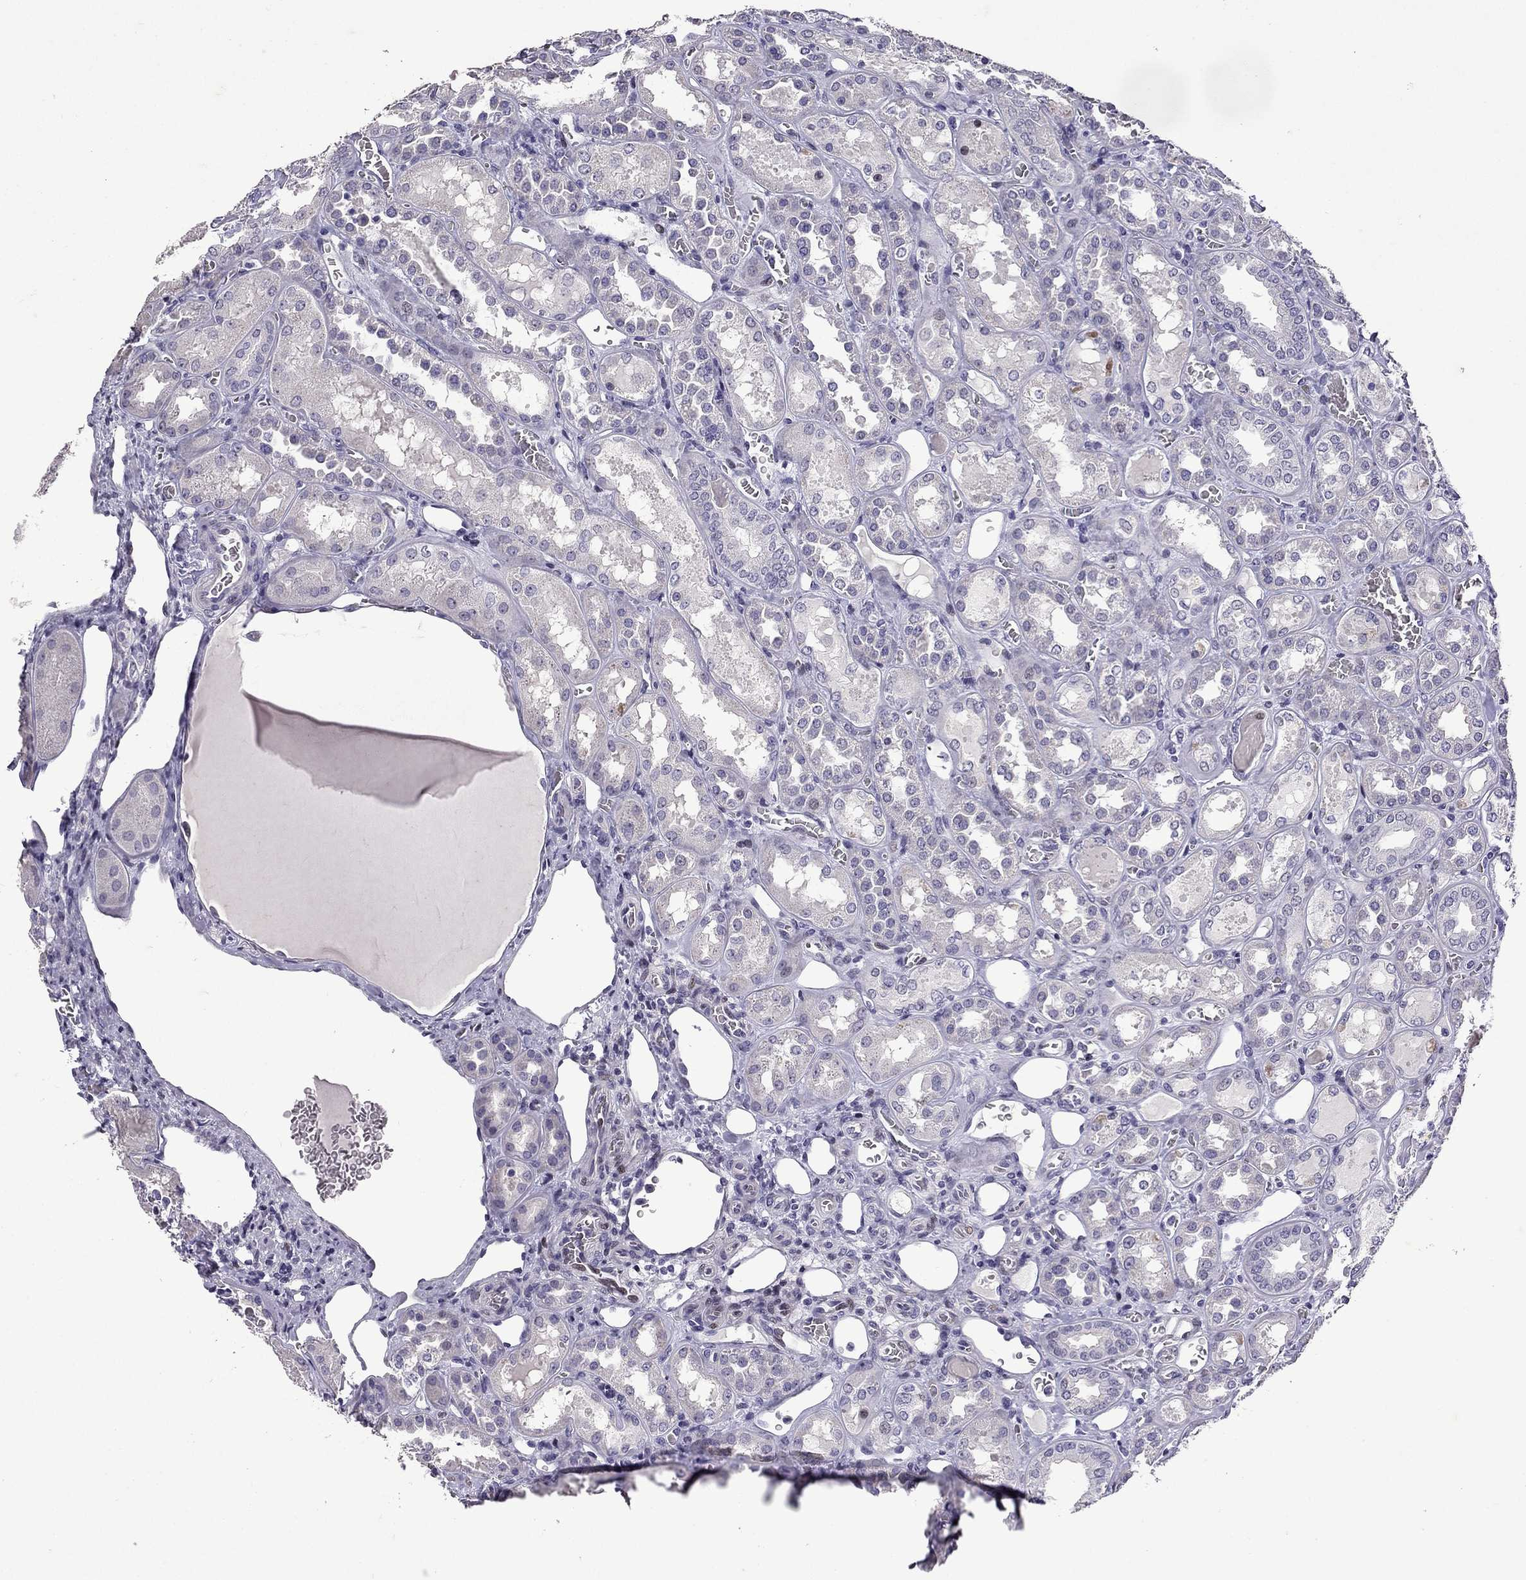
{"staining": {"intensity": "negative", "quantity": "none", "location": "none"}, "tissue": "kidney", "cell_type": "Cells in glomeruli", "image_type": "normal", "snomed": [{"axis": "morphology", "description": "Normal tissue, NOS"}, {"axis": "topography", "description": "Kidney"}], "caption": "IHC micrograph of benign human kidney stained for a protein (brown), which demonstrates no staining in cells in glomeruli. (DAB immunohistochemistry (IHC), high magnification).", "gene": "TTN", "patient": {"sex": "male", "age": 73}}